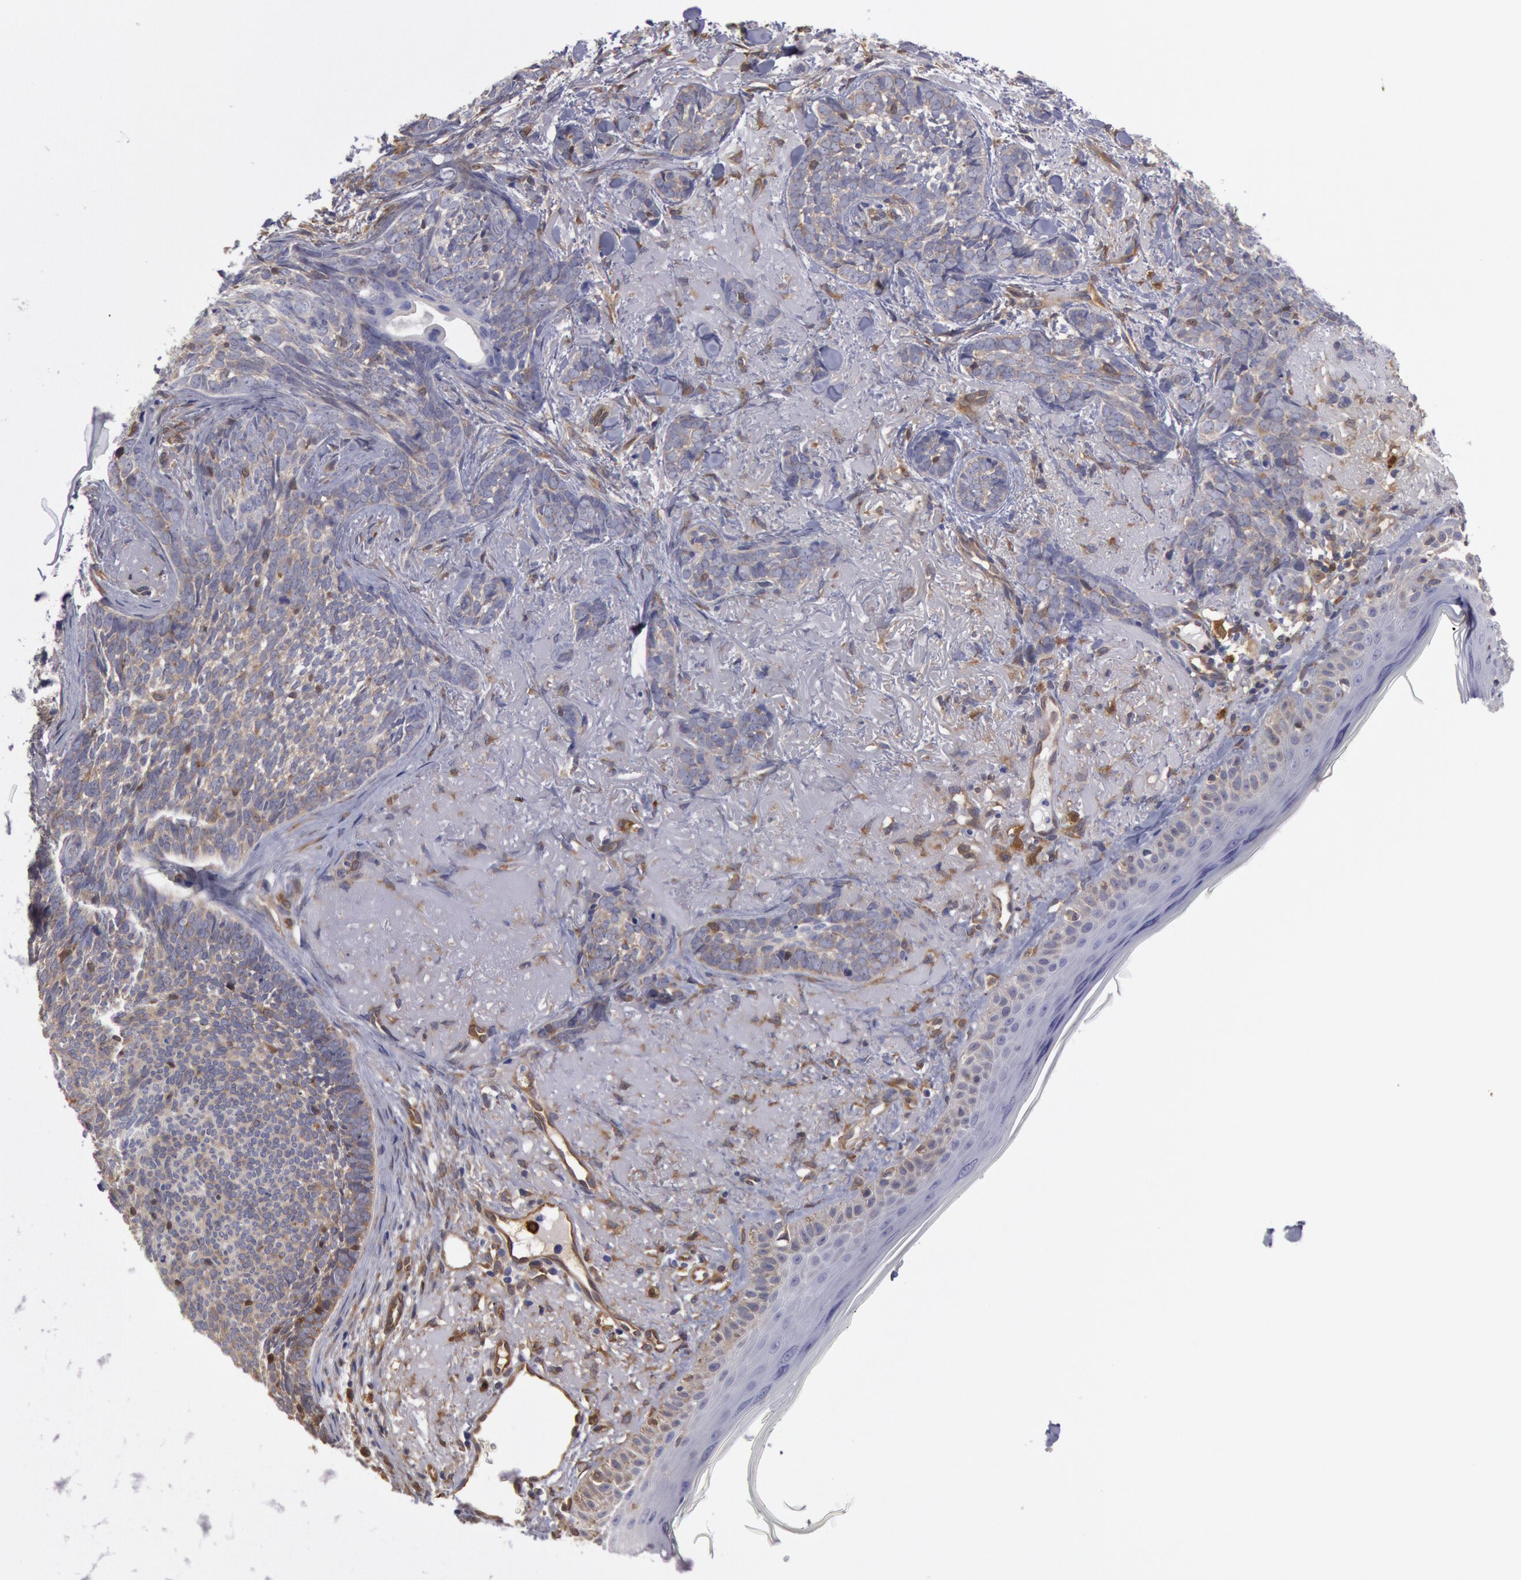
{"staining": {"intensity": "weak", "quantity": "25%-75%", "location": "cytoplasmic/membranous"}, "tissue": "skin cancer", "cell_type": "Tumor cells", "image_type": "cancer", "snomed": [{"axis": "morphology", "description": "Basal cell carcinoma"}, {"axis": "topography", "description": "Skin"}], "caption": "This is an image of immunohistochemistry (IHC) staining of basal cell carcinoma (skin), which shows weak positivity in the cytoplasmic/membranous of tumor cells.", "gene": "CCDC50", "patient": {"sex": "female", "age": 81}}